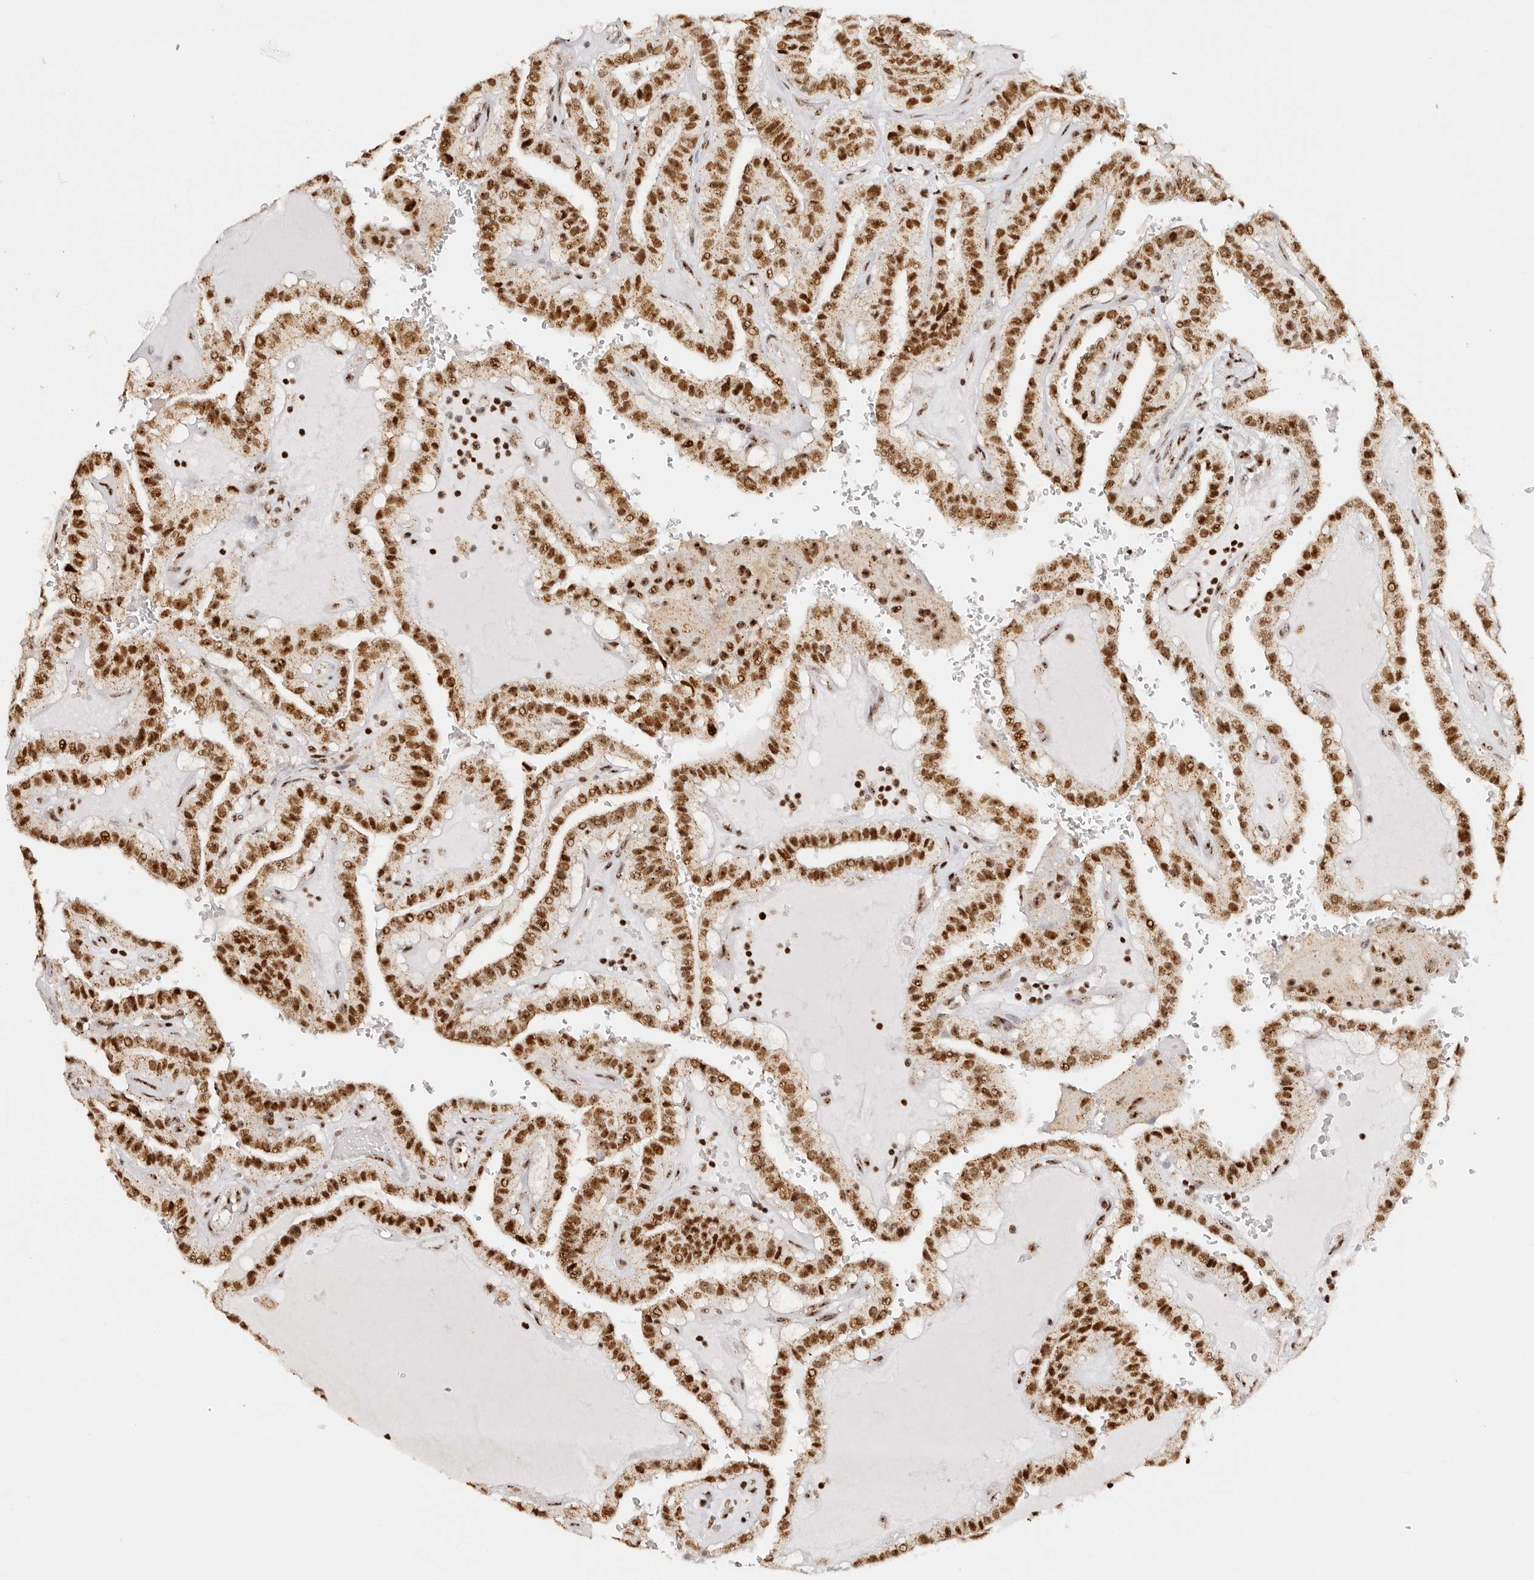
{"staining": {"intensity": "strong", "quantity": ">75%", "location": "nuclear"}, "tissue": "thyroid cancer", "cell_type": "Tumor cells", "image_type": "cancer", "snomed": [{"axis": "morphology", "description": "Papillary adenocarcinoma, NOS"}, {"axis": "topography", "description": "Thyroid gland"}], "caption": "Tumor cells display high levels of strong nuclear positivity in about >75% of cells in human thyroid papillary adenocarcinoma. (DAB (3,3'-diaminobenzidine) IHC with brightfield microscopy, high magnification).", "gene": "IQGAP3", "patient": {"sex": "male", "age": 77}}